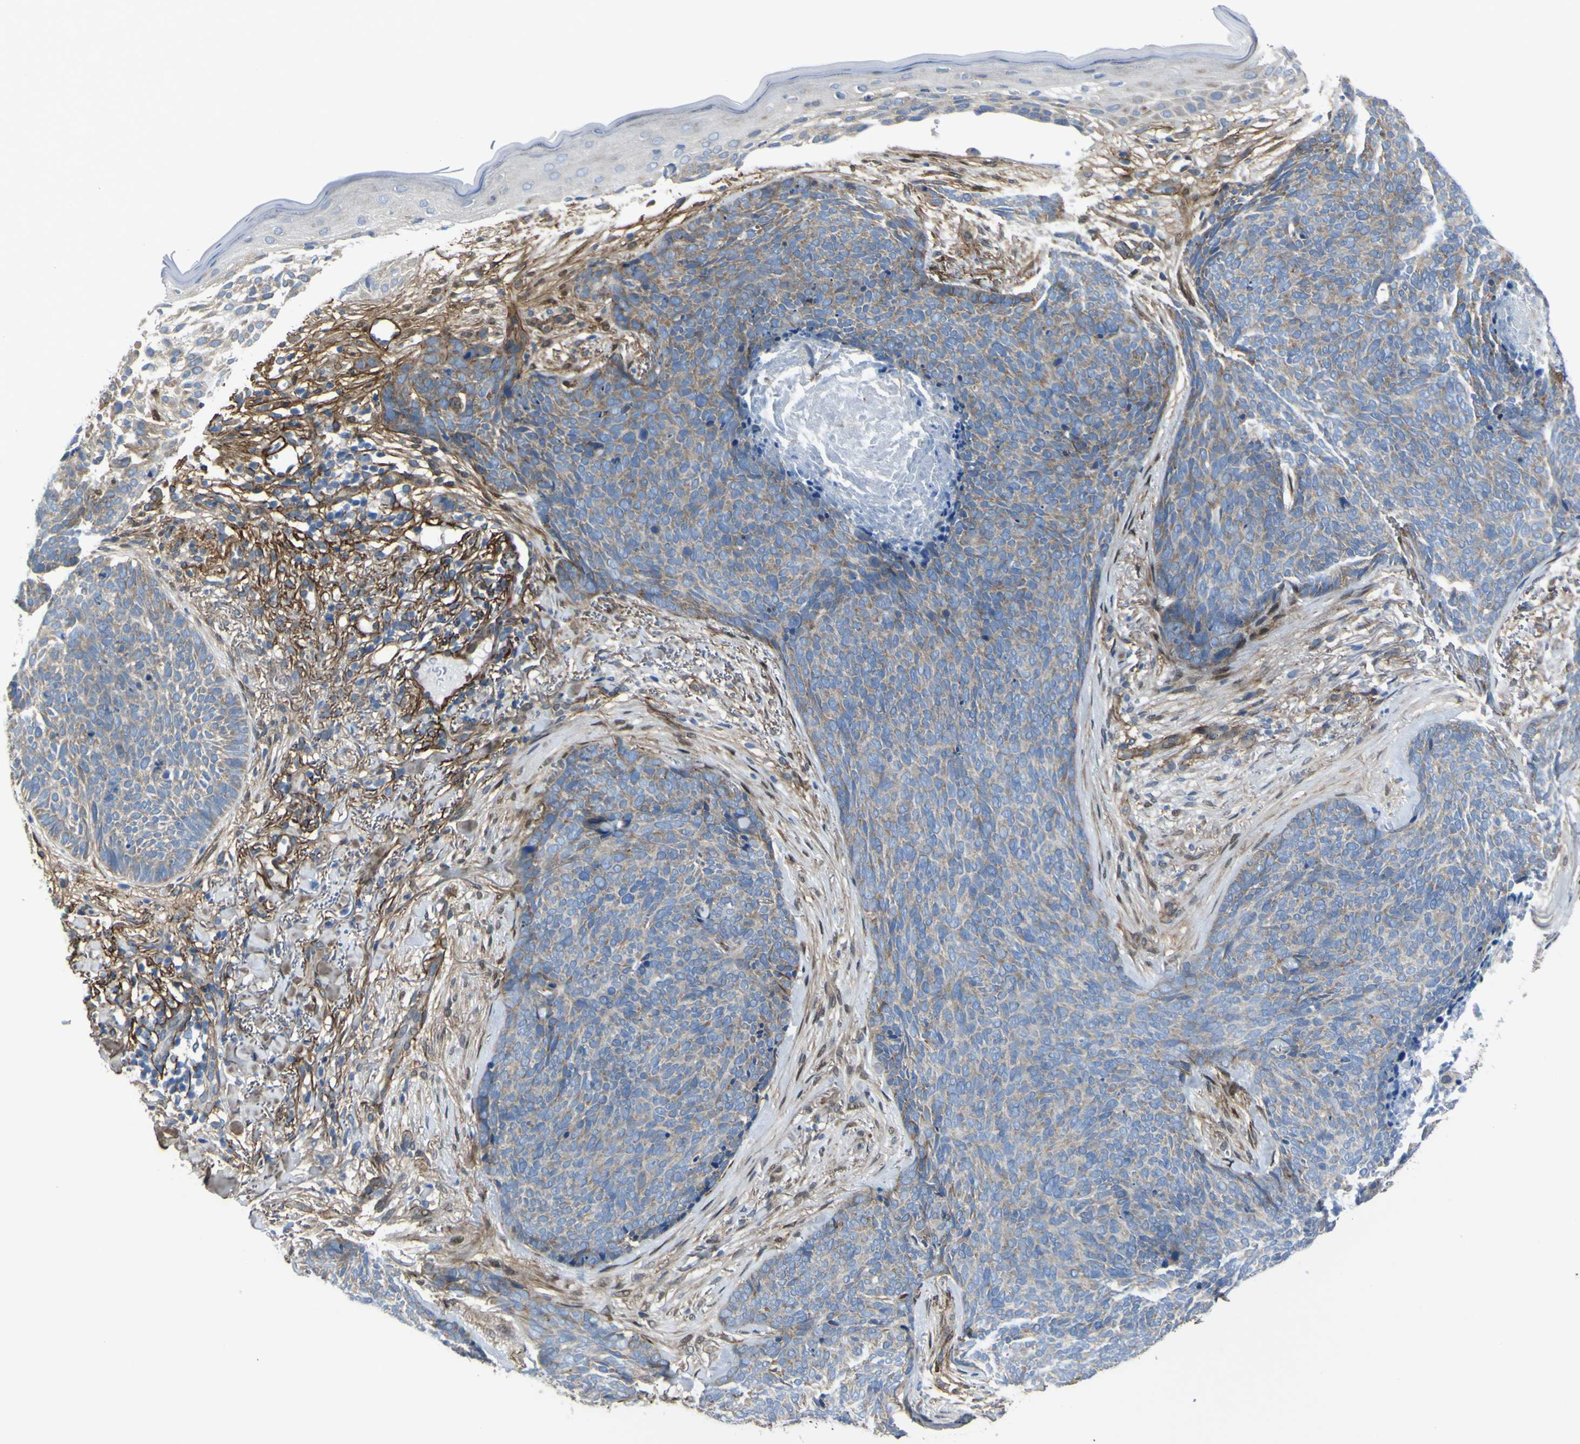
{"staining": {"intensity": "moderate", "quantity": ">75%", "location": "cytoplasmic/membranous"}, "tissue": "skin cancer", "cell_type": "Tumor cells", "image_type": "cancer", "snomed": [{"axis": "morphology", "description": "Basal cell carcinoma"}, {"axis": "topography", "description": "Skin"}], "caption": "A photomicrograph of human skin basal cell carcinoma stained for a protein shows moderate cytoplasmic/membranous brown staining in tumor cells. (Stains: DAB in brown, nuclei in blue, Microscopy: brightfield microscopy at high magnification).", "gene": "LRRN1", "patient": {"sex": "female", "age": 70}}